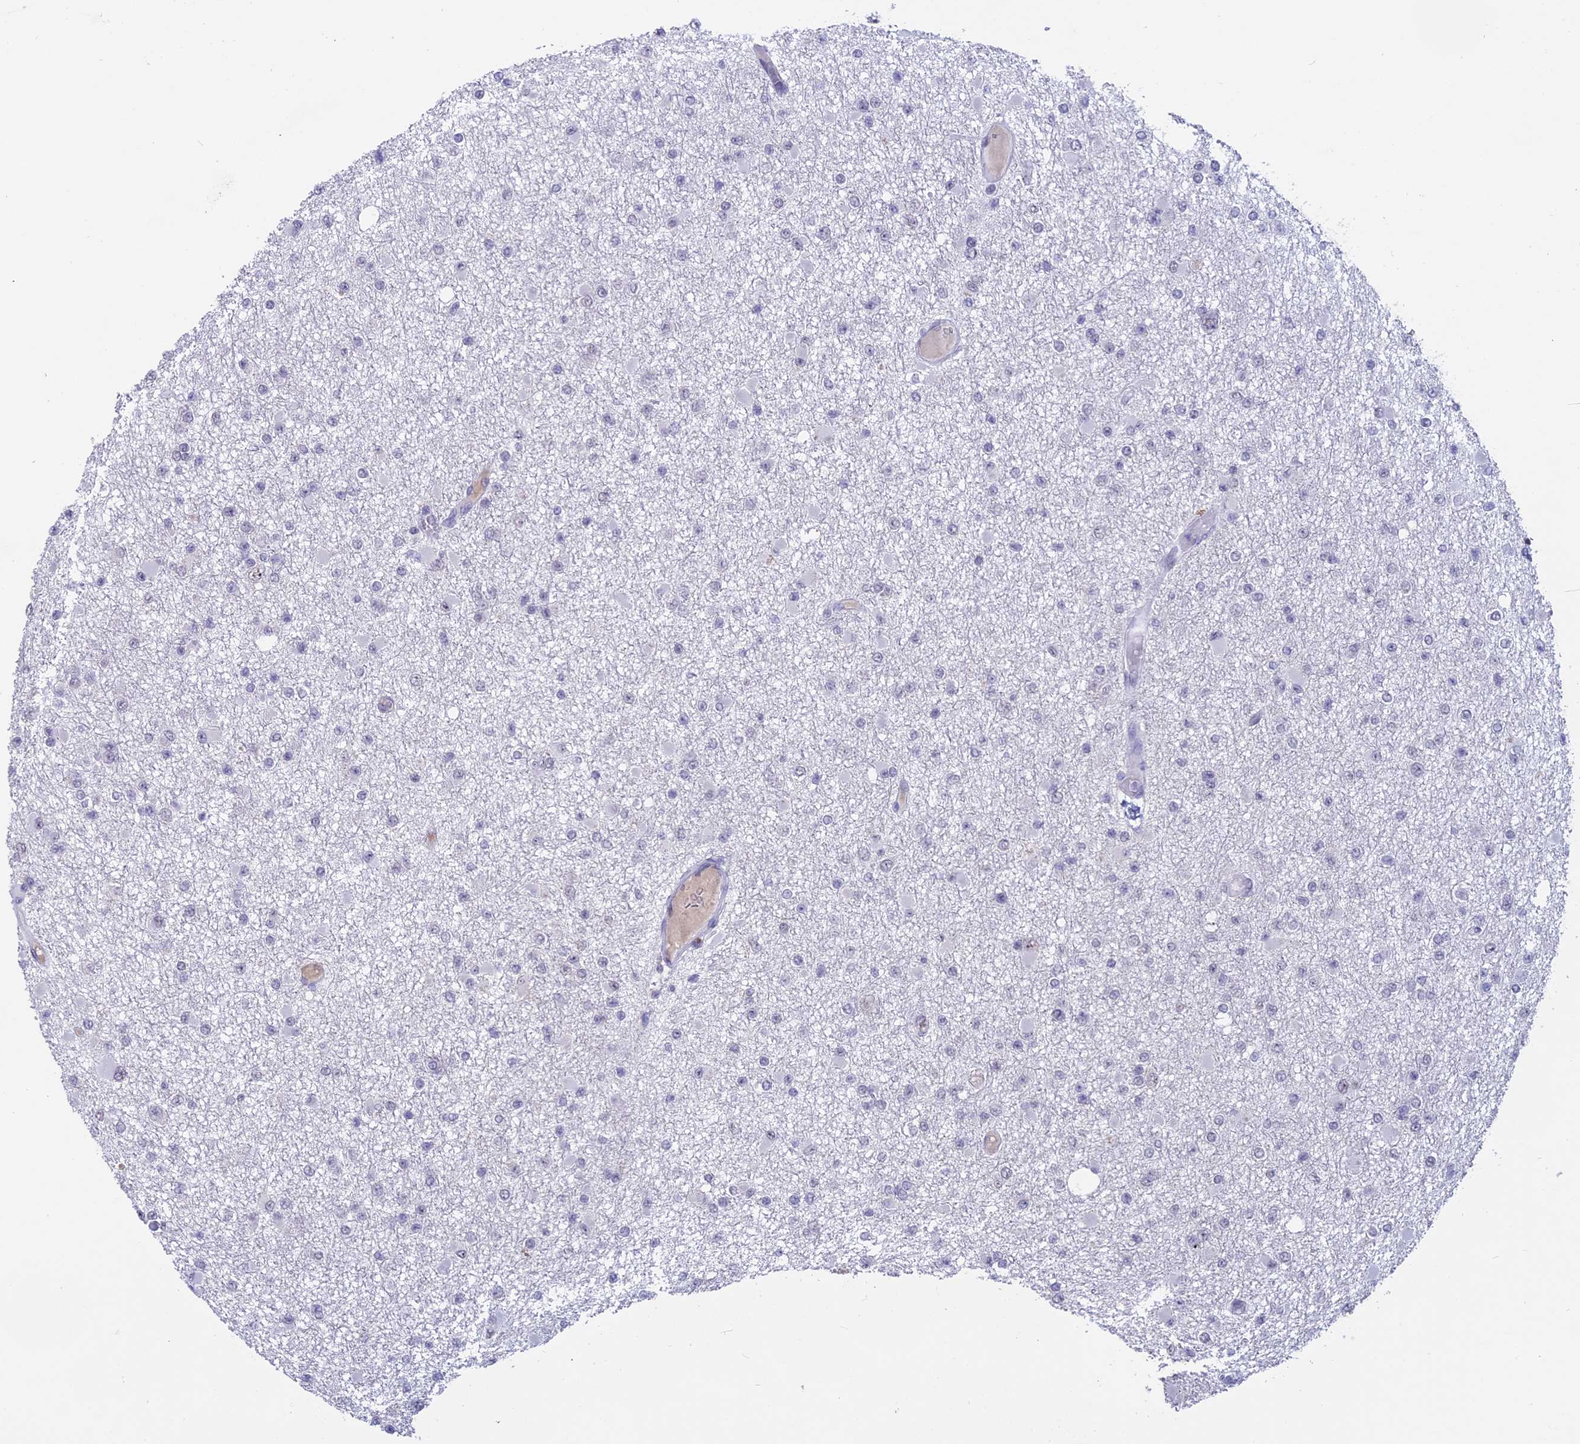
{"staining": {"intensity": "negative", "quantity": "none", "location": "none"}, "tissue": "glioma", "cell_type": "Tumor cells", "image_type": "cancer", "snomed": [{"axis": "morphology", "description": "Glioma, malignant, Low grade"}, {"axis": "topography", "description": "Brain"}], "caption": "IHC image of neoplastic tissue: human malignant glioma (low-grade) stained with DAB (3,3'-diaminobenzidine) reveals no significant protein staining in tumor cells.", "gene": "SETD2", "patient": {"sex": "female", "age": 22}}